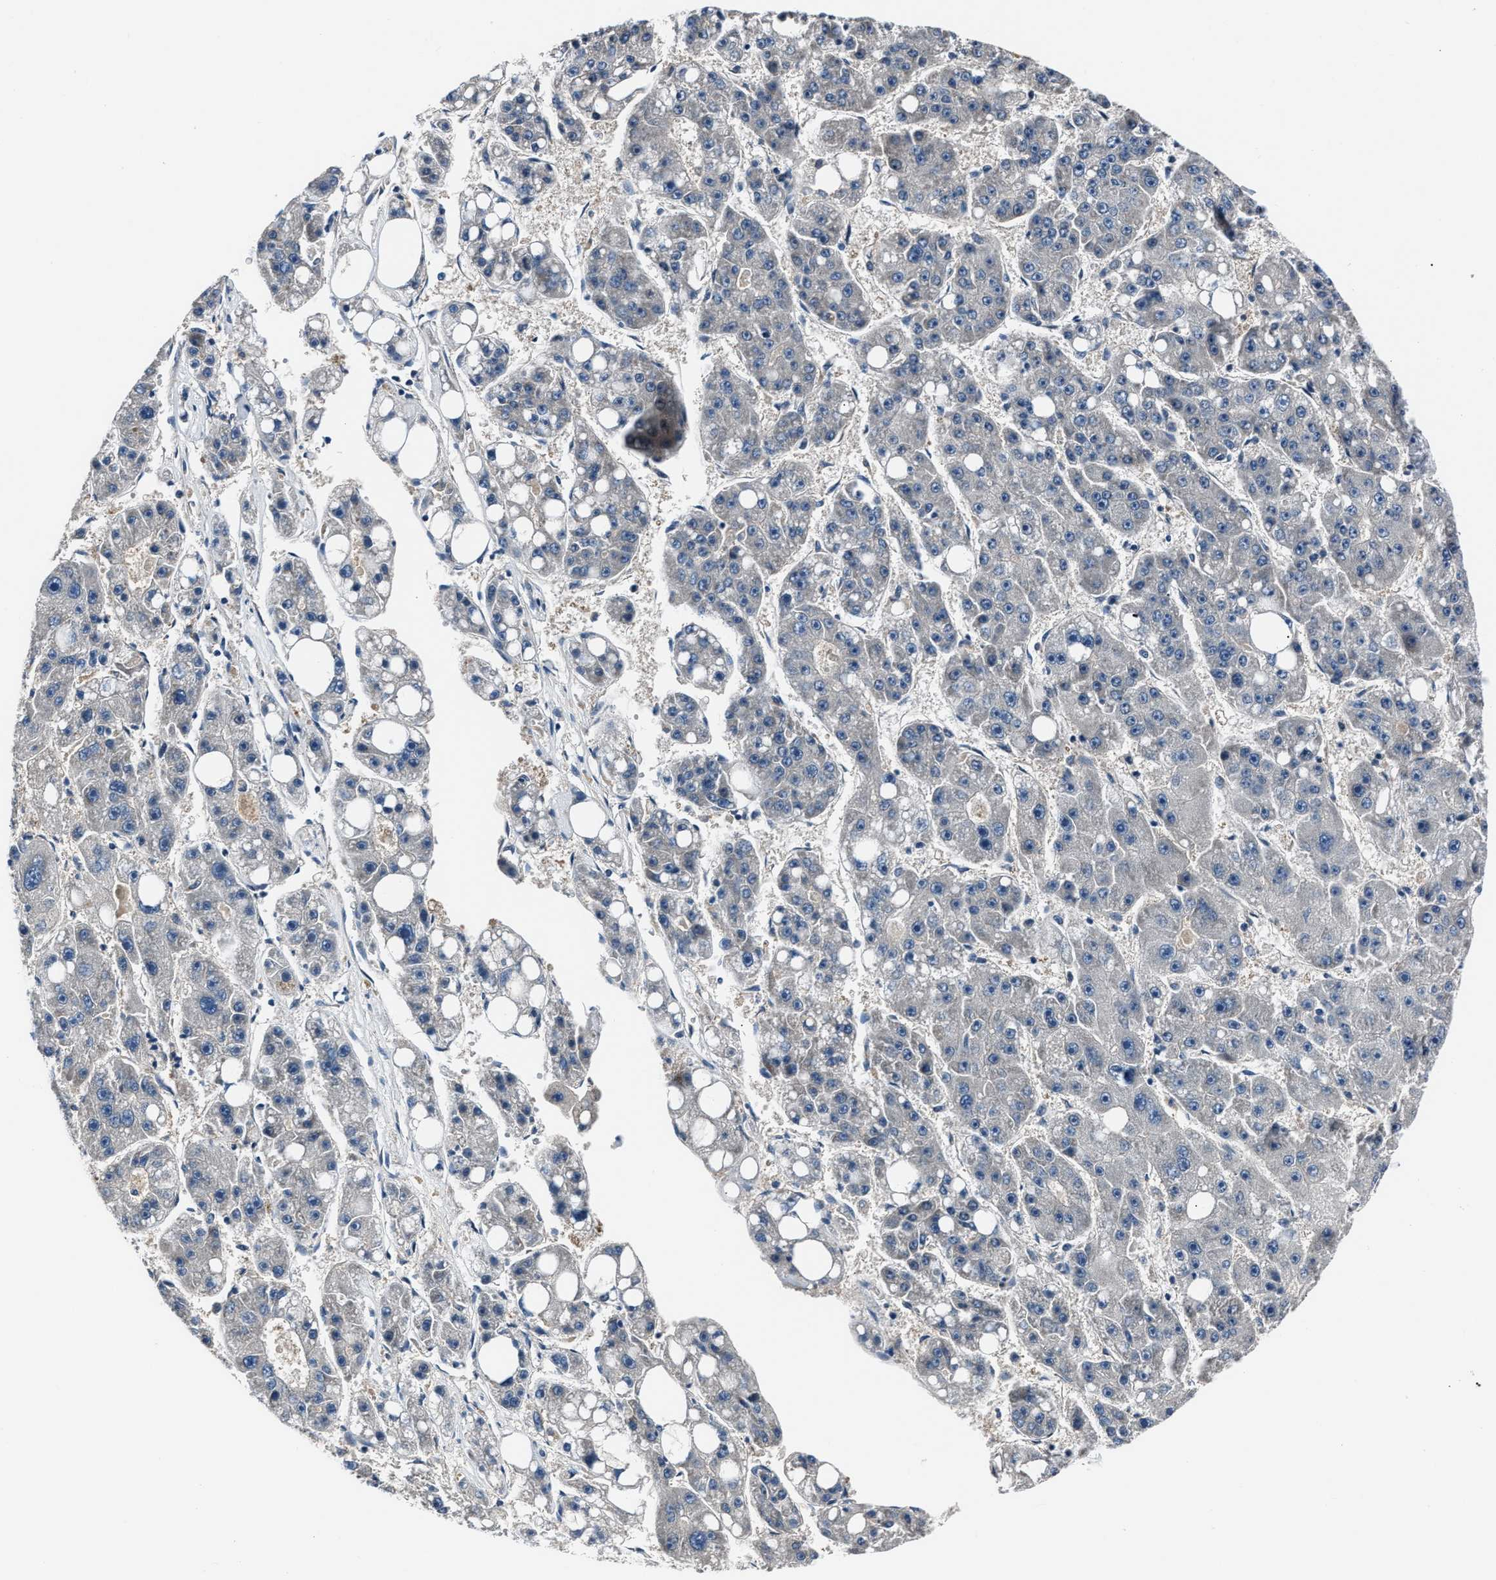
{"staining": {"intensity": "negative", "quantity": "none", "location": "none"}, "tissue": "liver cancer", "cell_type": "Tumor cells", "image_type": "cancer", "snomed": [{"axis": "morphology", "description": "Carcinoma, Hepatocellular, NOS"}, {"axis": "topography", "description": "Liver"}], "caption": "Liver hepatocellular carcinoma was stained to show a protein in brown. There is no significant staining in tumor cells. (Brightfield microscopy of DAB immunohistochemistry (IHC) at high magnification).", "gene": "MPDZ", "patient": {"sex": "female", "age": 61}}